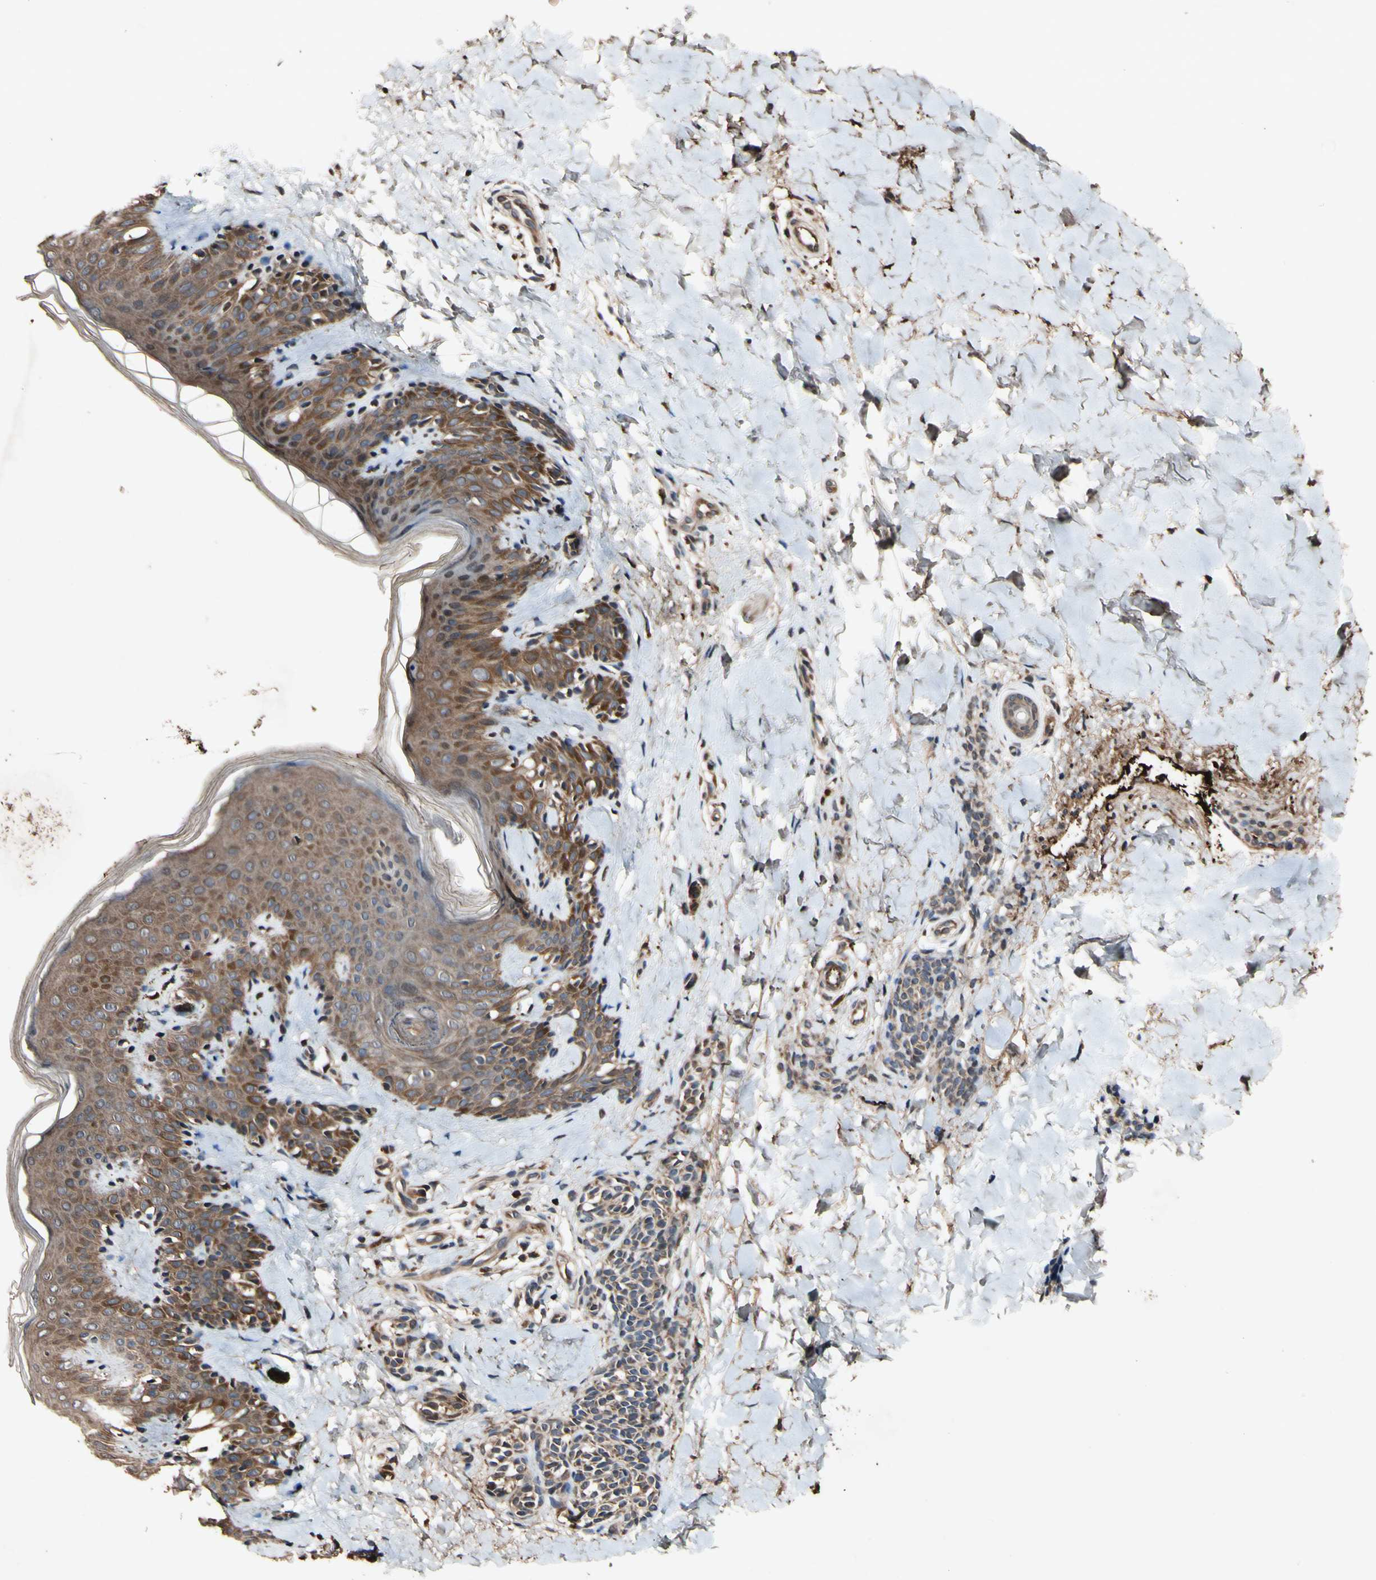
{"staining": {"intensity": "weak", "quantity": ">75%", "location": "cytoplasmic/membranous"}, "tissue": "skin", "cell_type": "Fibroblasts", "image_type": "normal", "snomed": [{"axis": "morphology", "description": "Normal tissue, NOS"}, {"axis": "topography", "description": "Skin"}], "caption": "A micrograph of human skin stained for a protein displays weak cytoplasmic/membranous brown staining in fibroblasts. (DAB = brown stain, brightfield microscopy at high magnification).", "gene": "PLAT", "patient": {"sex": "male", "age": 16}}